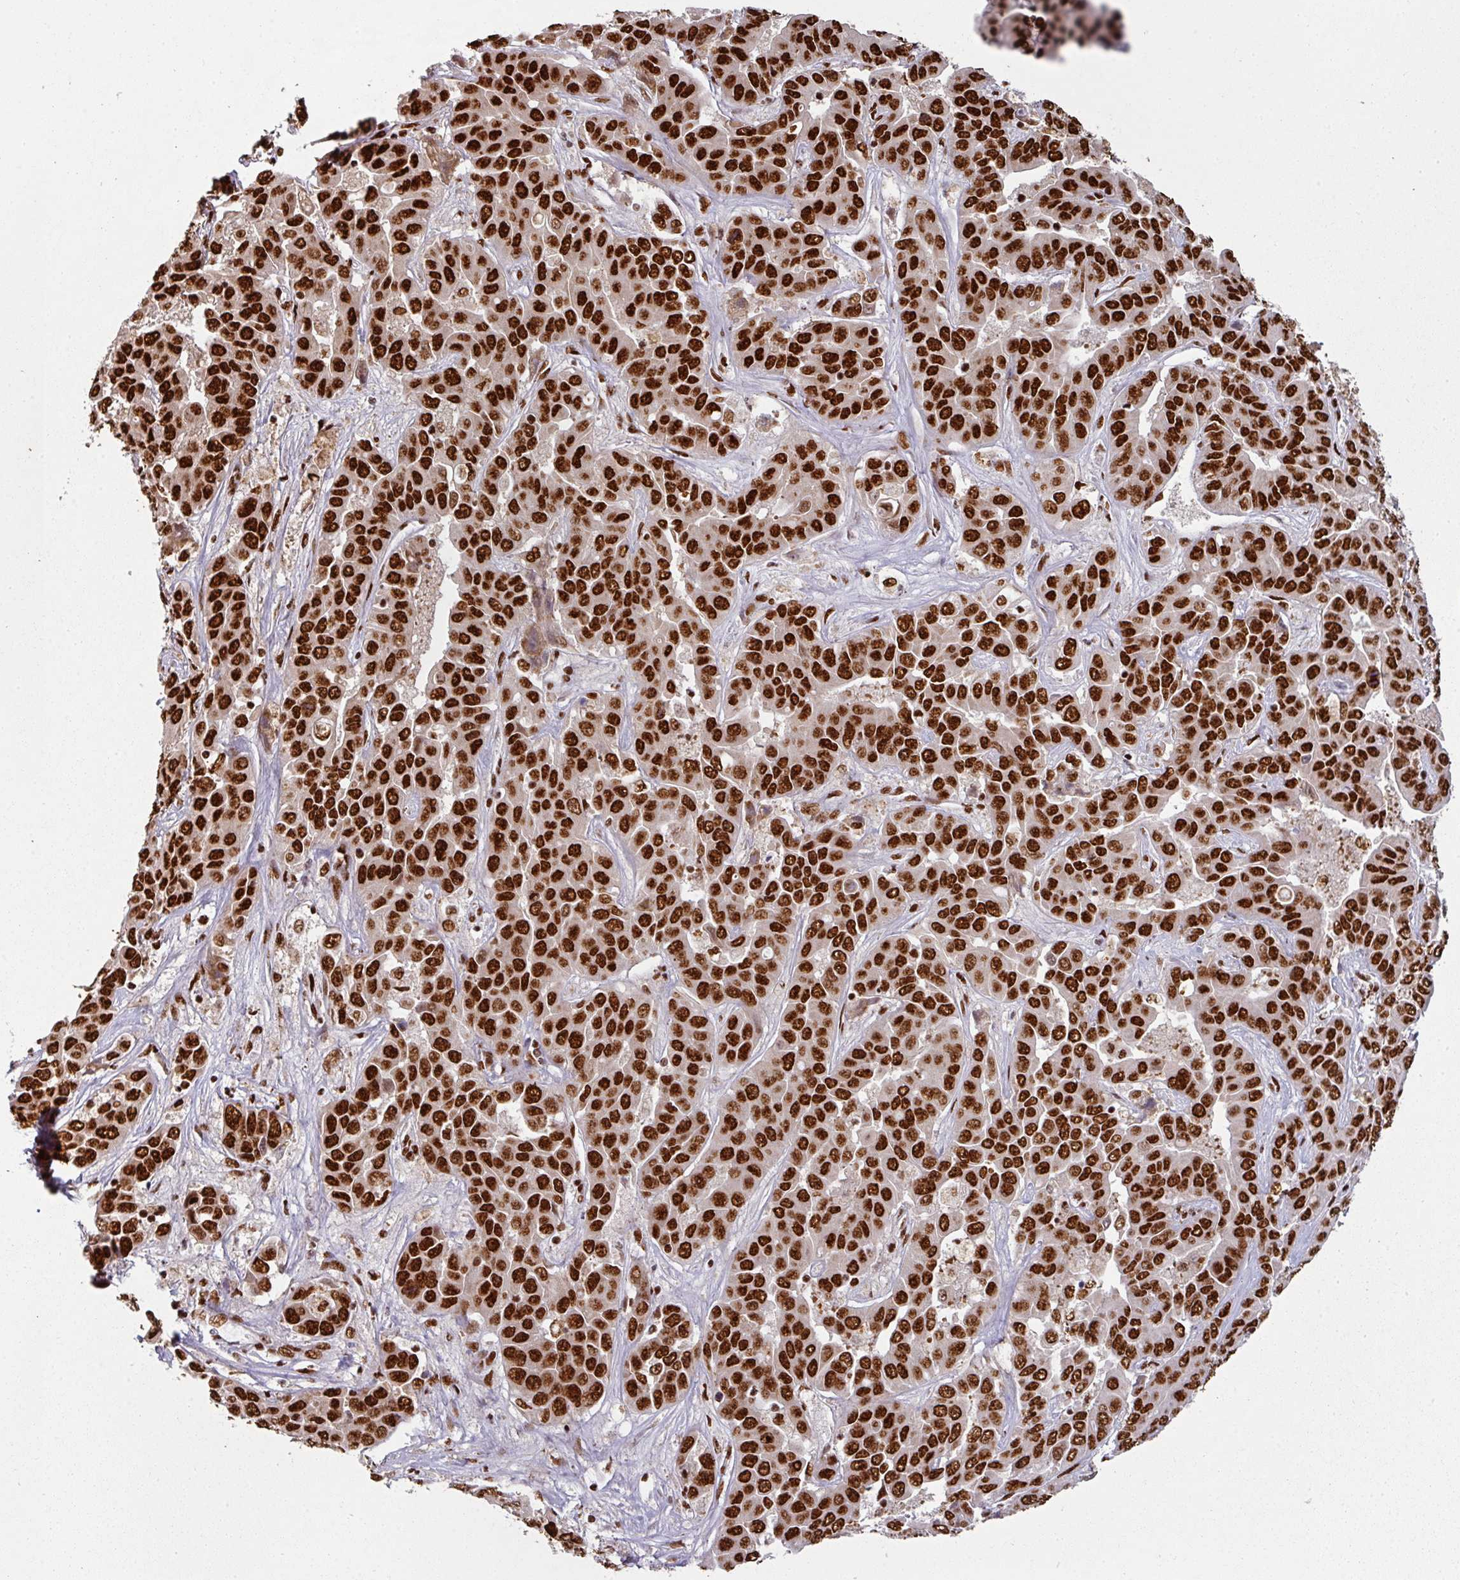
{"staining": {"intensity": "strong", "quantity": ">75%", "location": "nuclear"}, "tissue": "liver cancer", "cell_type": "Tumor cells", "image_type": "cancer", "snomed": [{"axis": "morphology", "description": "Cholangiocarcinoma"}, {"axis": "topography", "description": "Liver"}], "caption": "Protein expression analysis of human liver cancer (cholangiocarcinoma) reveals strong nuclear positivity in approximately >75% of tumor cells.", "gene": "SIK3", "patient": {"sex": "female", "age": 52}}